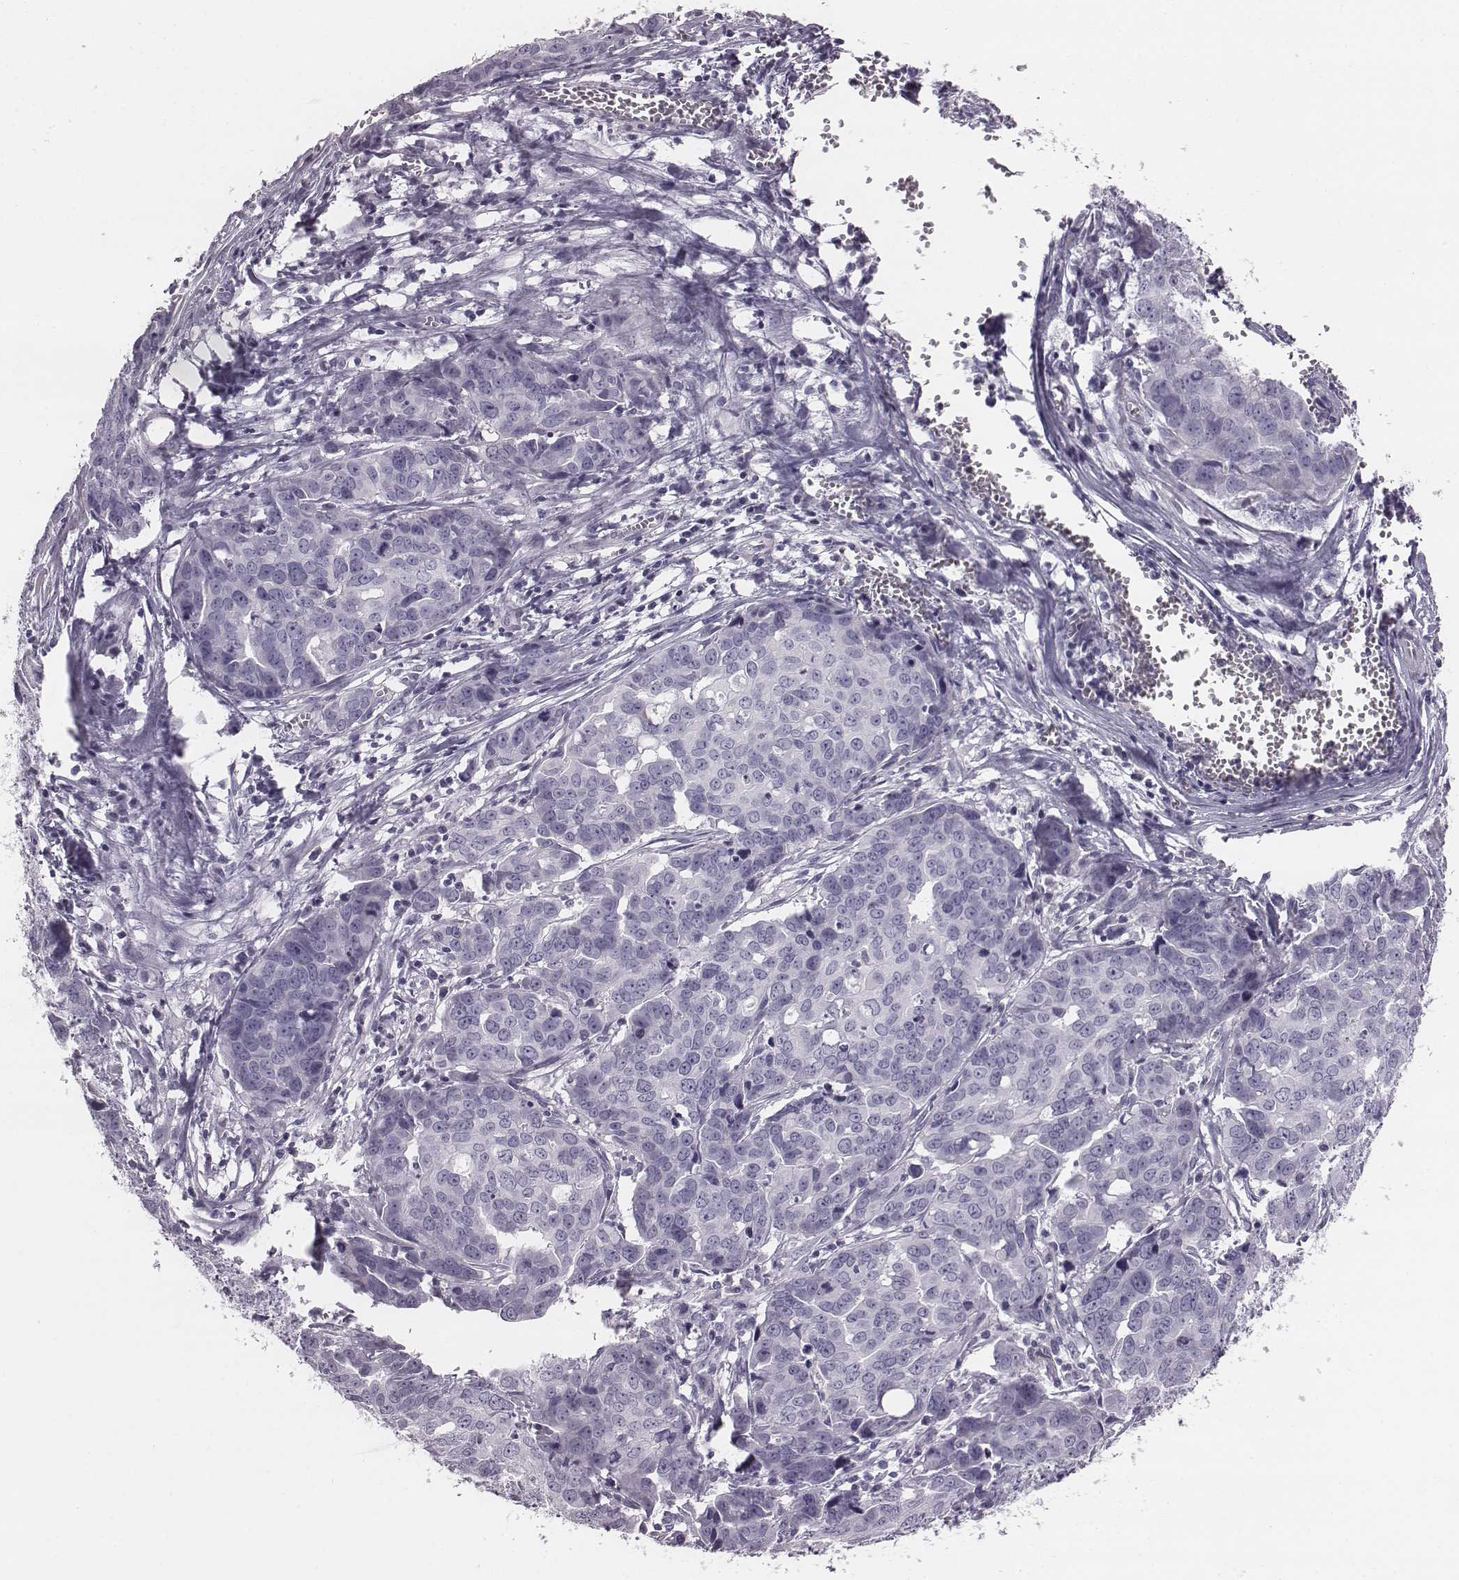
{"staining": {"intensity": "negative", "quantity": "none", "location": "none"}, "tissue": "ovarian cancer", "cell_type": "Tumor cells", "image_type": "cancer", "snomed": [{"axis": "morphology", "description": "Carcinoma, endometroid"}, {"axis": "topography", "description": "Ovary"}], "caption": "The immunohistochemistry histopathology image has no significant expression in tumor cells of ovarian cancer (endometroid carcinoma) tissue.", "gene": "PDE8B", "patient": {"sex": "female", "age": 78}}